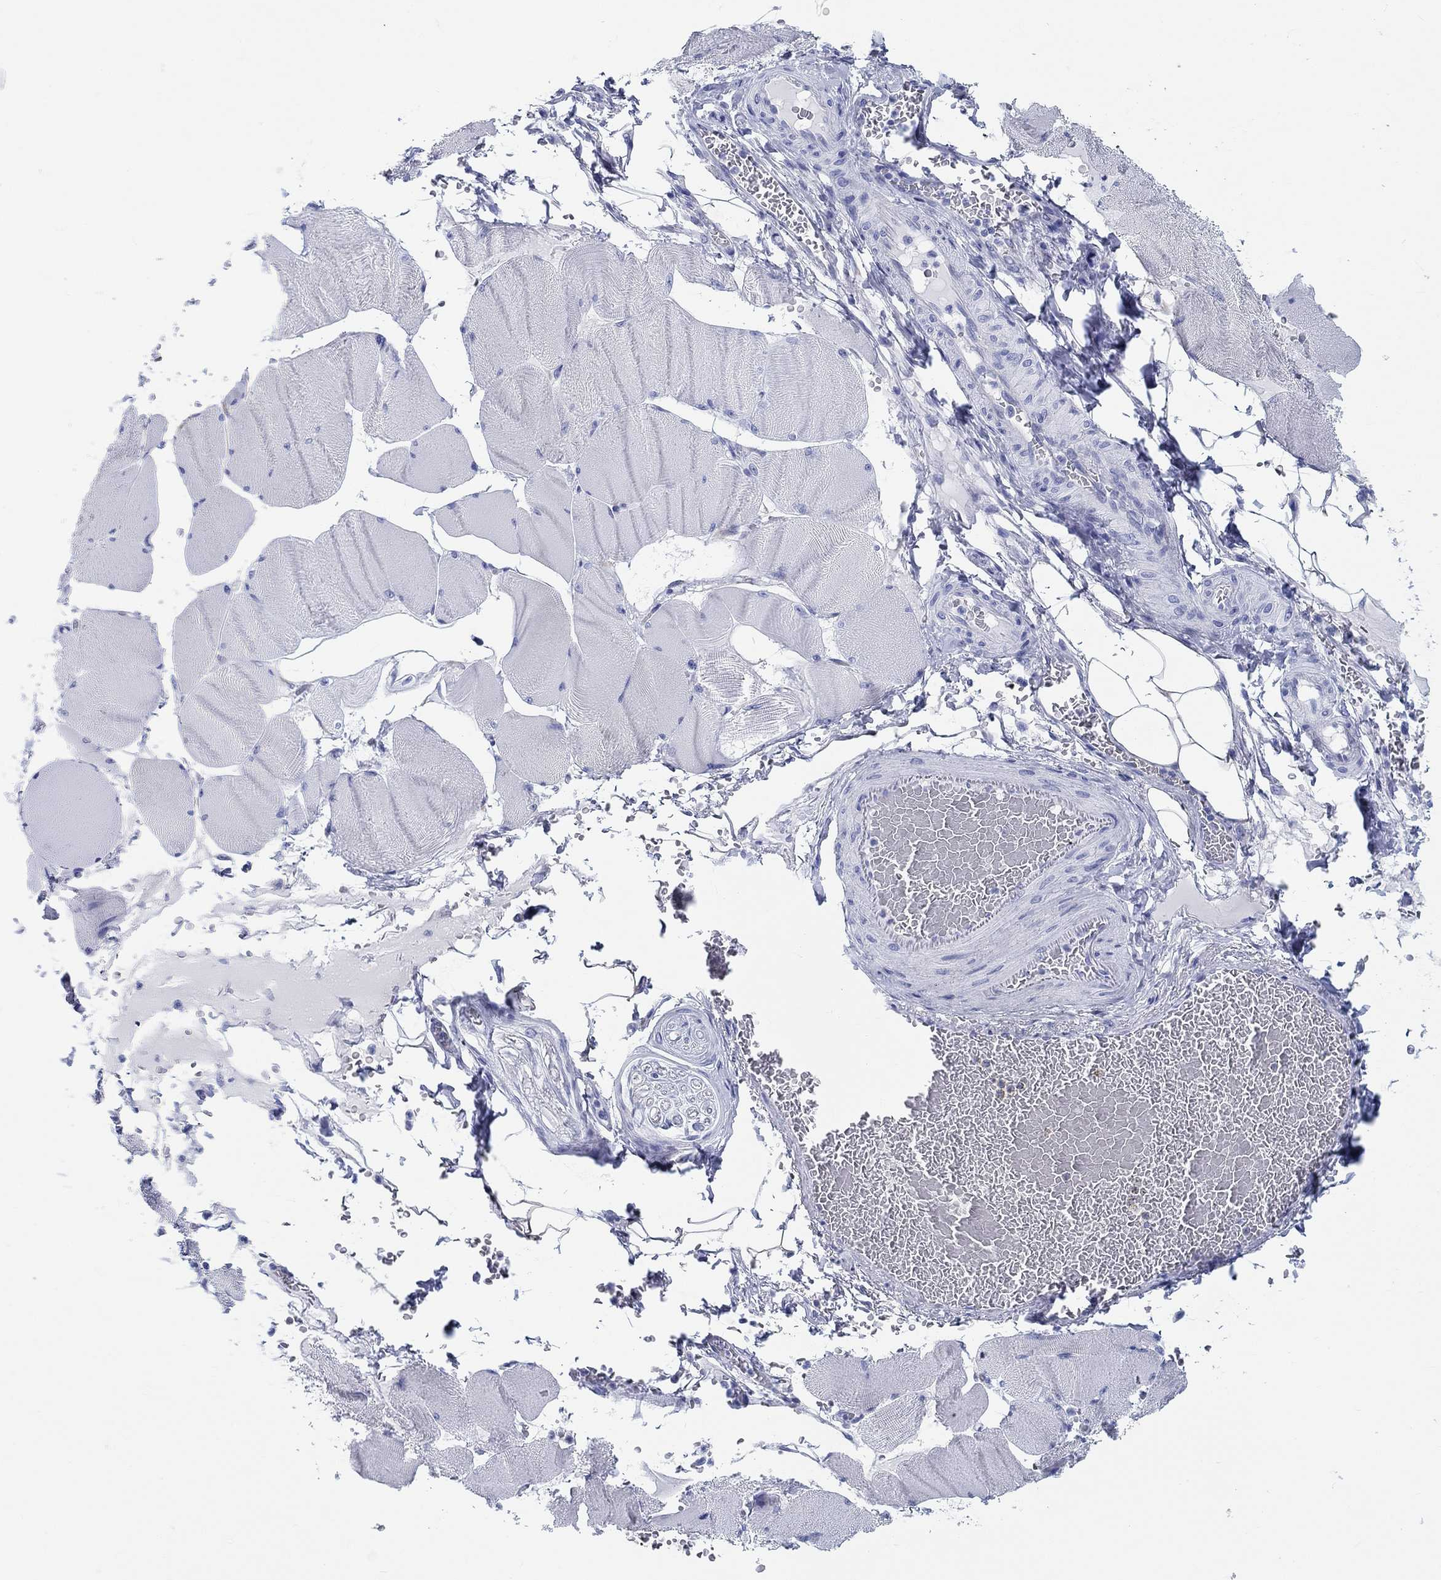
{"staining": {"intensity": "negative", "quantity": "none", "location": "none"}, "tissue": "skeletal muscle", "cell_type": "Myocytes", "image_type": "normal", "snomed": [{"axis": "morphology", "description": "Normal tissue, NOS"}, {"axis": "topography", "description": "Skeletal muscle"}], "caption": "Immunohistochemical staining of normal human skeletal muscle displays no significant staining in myocytes. Brightfield microscopy of IHC stained with DAB (brown) and hematoxylin (blue), captured at high magnification.", "gene": "RD3L", "patient": {"sex": "male", "age": 56}}